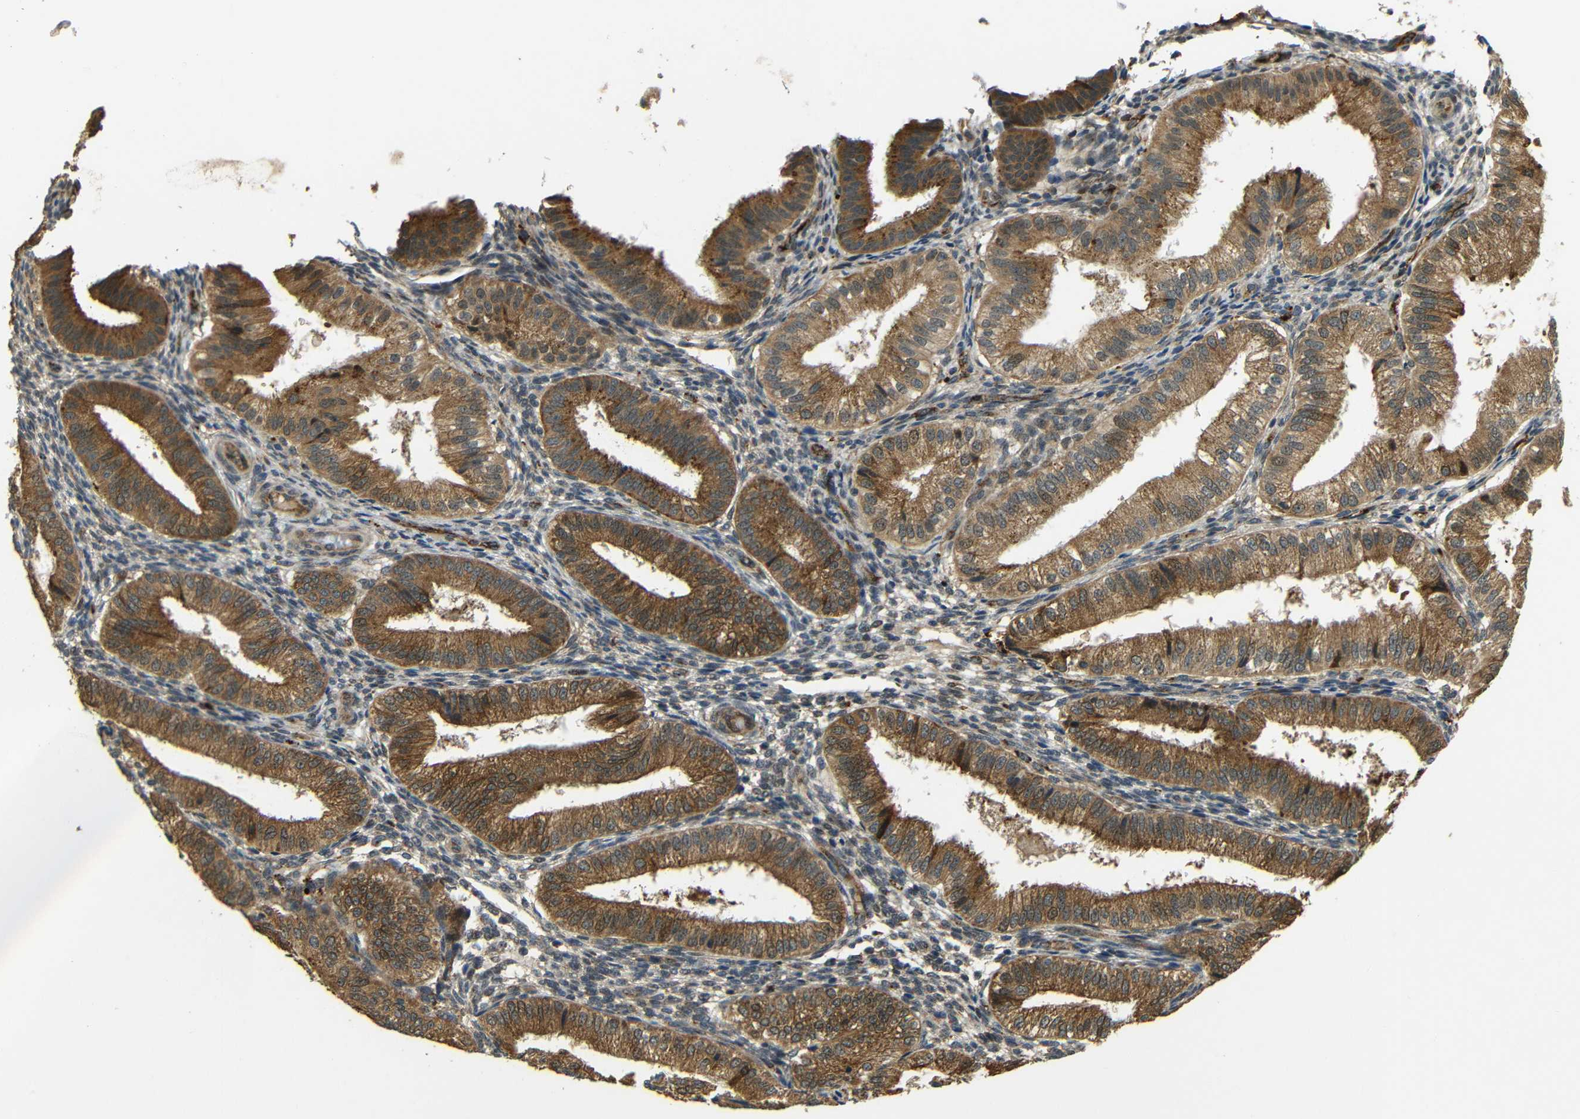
{"staining": {"intensity": "weak", "quantity": ">75%", "location": "cytoplasmic/membranous"}, "tissue": "endometrium", "cell_type": "Cells in endometrial stroma", "image_type": "normal", "snomed": [{"axis": "morphology", "description": "Normal tissue, NOS"}, {"axis": "topography", "description": "Endometrium"}], "caption": "Immunohistochemistry image of benign human endometrium stained for a protein (brown), which demonstrates low levels of weak cytoplasmic/membranous expression in approximately >75% of cells in endometrial stroma.", "gene": "ATP7A", "patient": {"sex": "female", "age": 39}}